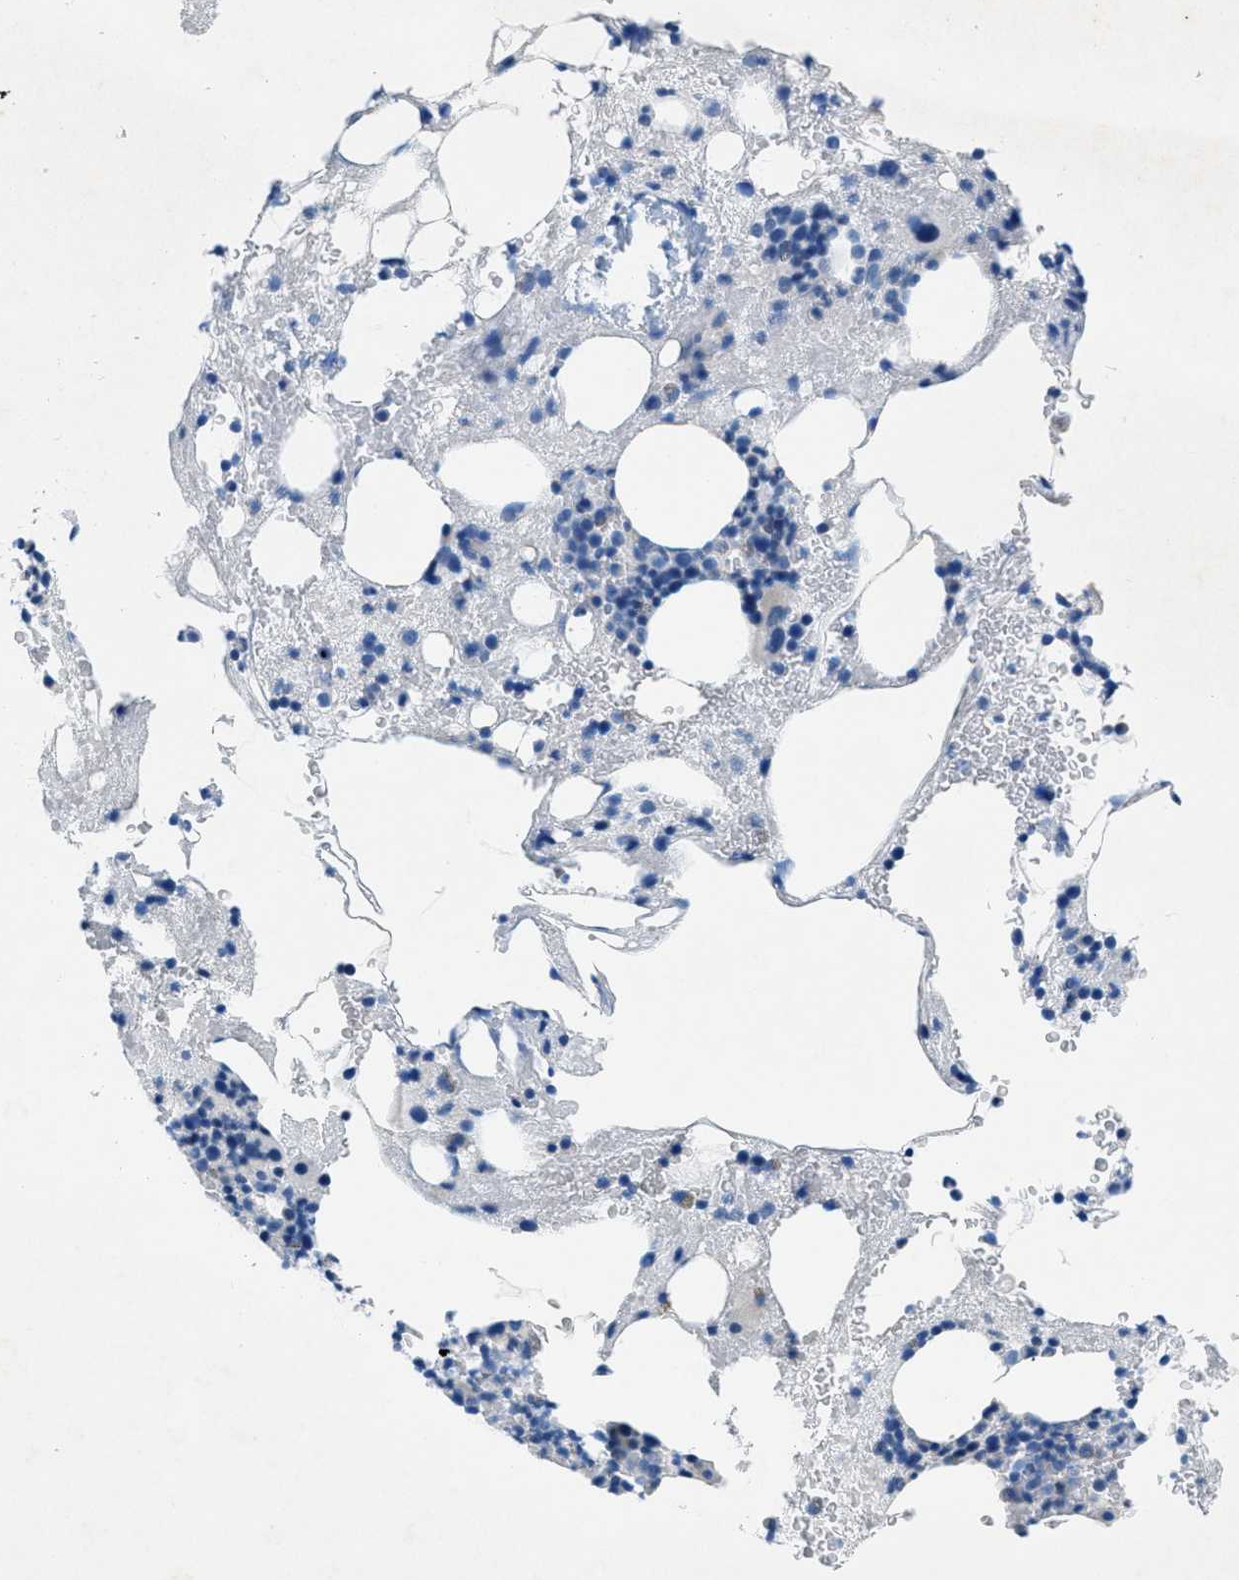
{"staining": {"intensity": "negative", "quantity": "none", "location": "none"}, "tissue": "bone marrow", "cell_type": "Hematopoietic cells", "image_type": "normal", "snomed": [{"axis": "morphology", "description": "Normal tissue, NOS"}, {"axis": "morphology", "description": "Inflammation, NOS"}, {"axis": "topography", "description": "Bone marrow"}], "caption": "Immunohistochemistry micrograph of unremarkable bone marrow: bone marrow stained with DAB shows no significant protein staining in hematopoietic cells. (DAB (3,3'-diaminobenzidine) immunohistochemistry (IHC) visualized using brightfield microscopy, high magnification).", "gene": "GALNT17", "patient": {"sex": "female", "age": 78}}